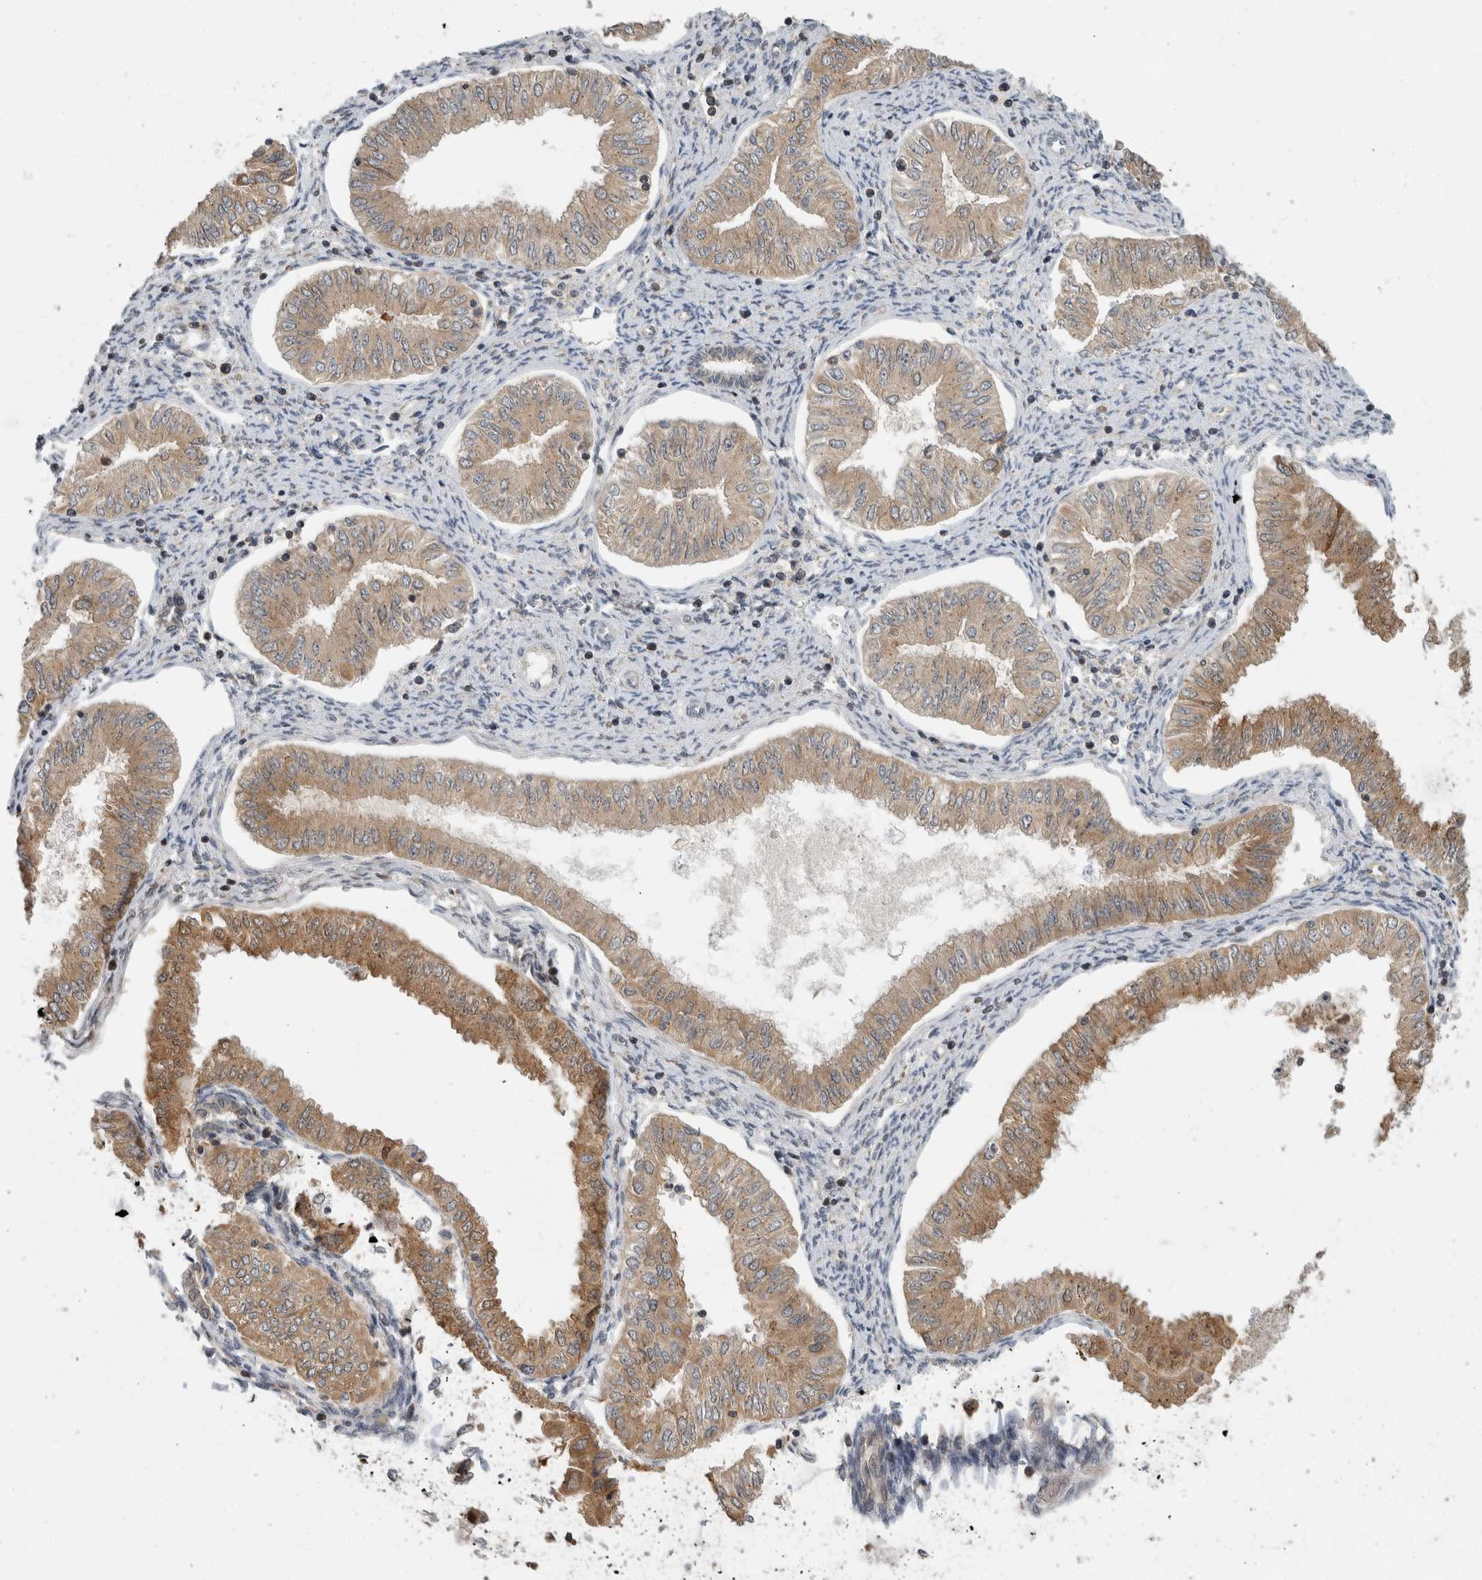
{"staining": {"intensity": "moderate", "quantity": ">75%", "location": "cytoplasmic/membranous"}, "tissue": "endometrial cancer", "cell_type": "Tumor cells", "image_type": "cancer", "snomed": [{"axis": "morphology", "description": "Normal tissue, NOS"}, {"axis": "morphology", "description": "Adenocarcinoma, NOS"}, {"axis": "topography", "description": "Endometrium"}], "caption": "Brown immunohistochemical staining in endometrial adenocarcinoma exhibits moderate cytoplasmic/membranous expression in approximately >75% of tumor cells.", "gene": "PARP6", "patient": {"sex": "female", "age": 53}}